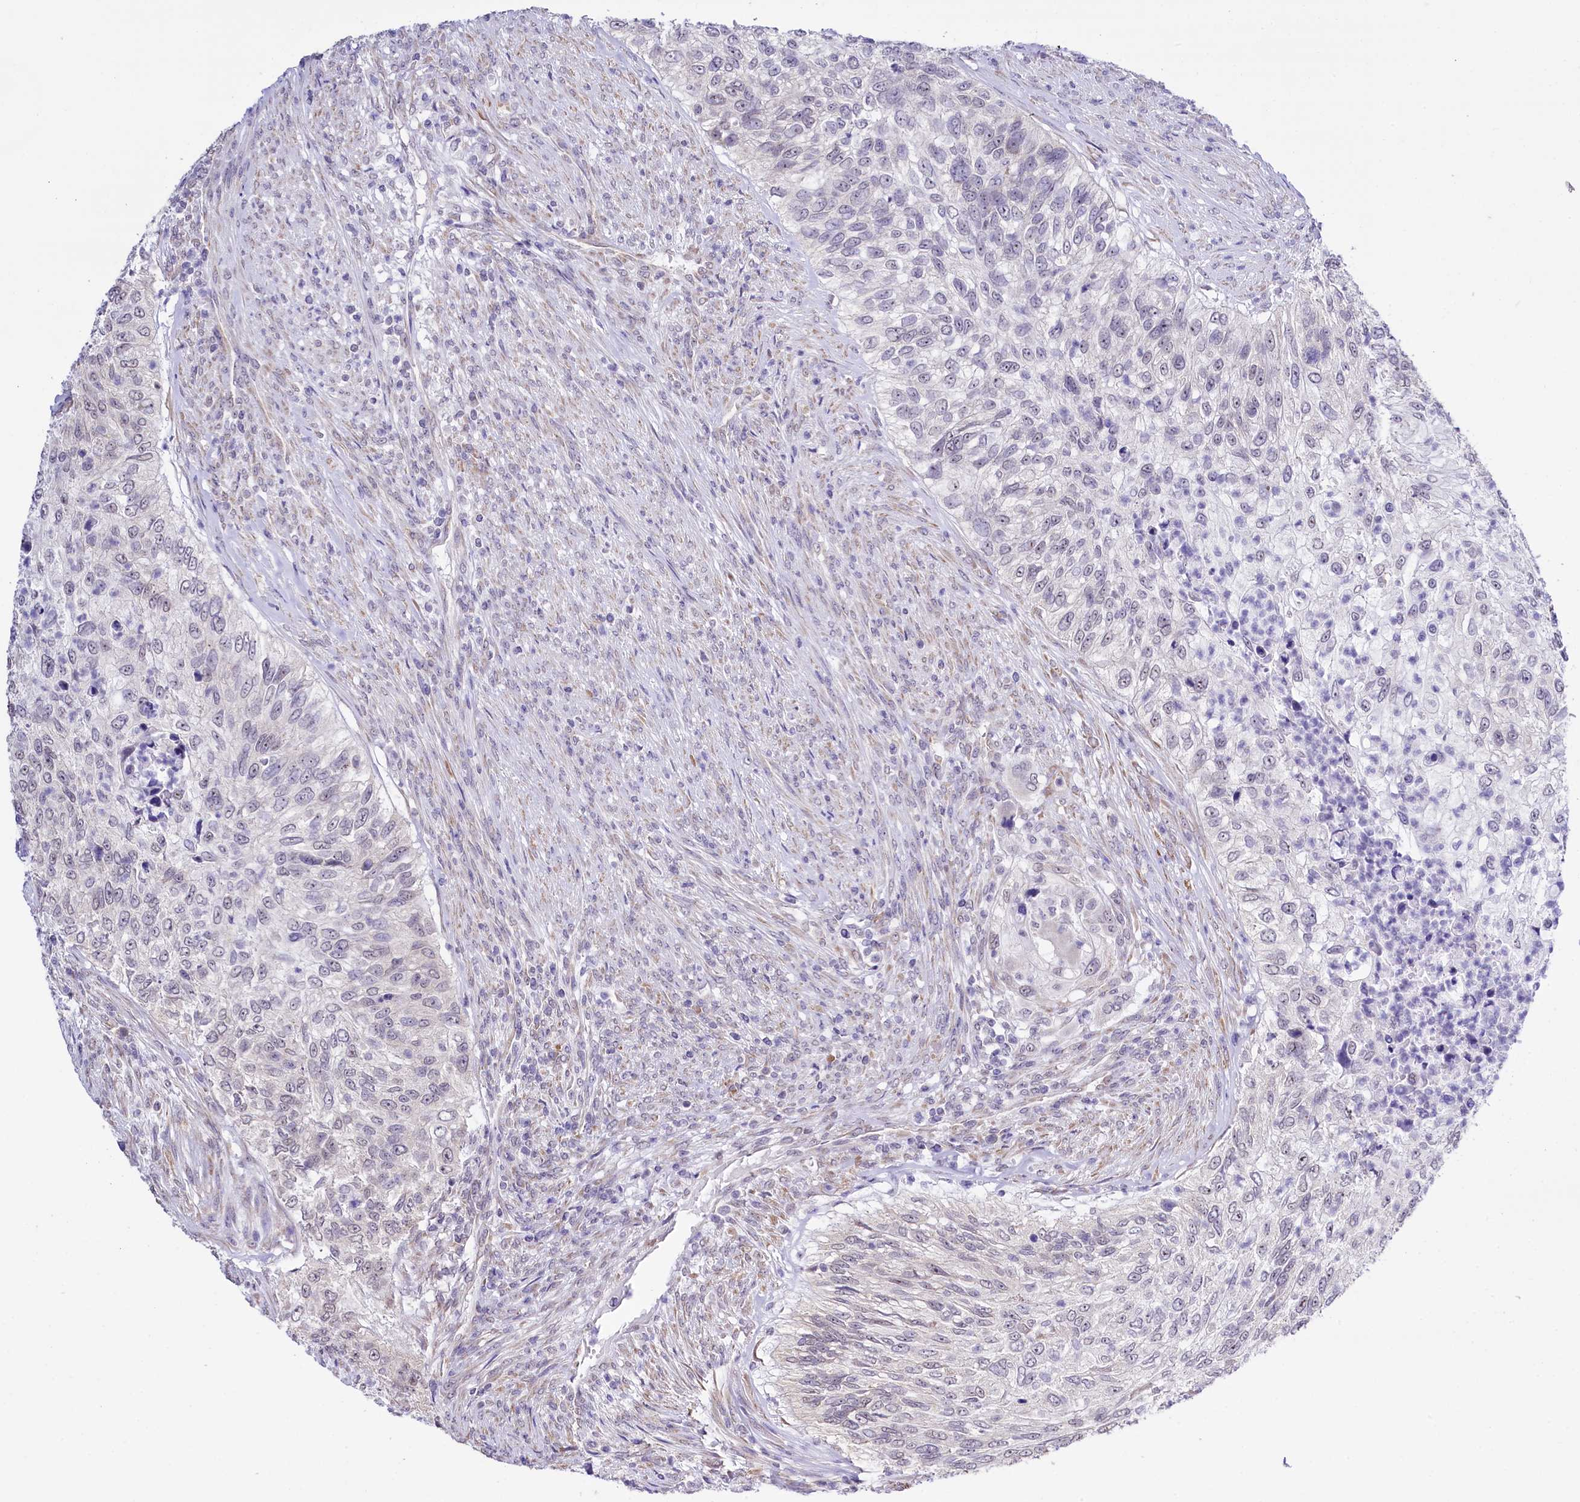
{"staining": {"intensity": "negative", "quantity": "none", "location": "none"}, "tissue": "urothelial cancer", "cell_type": "Tumor cells", "image_type": "cancer", "snomed": [{"axis": "morphology", "description": "Urothelial carcinoma, High grade"}, {"axis": "topography", "description": "Urinary bladder"}], "caption": "Photomicrograph shows no protein expression in tumor cells of high-grade urothelial carcinoma tissue.", "gene": "SPATS2", "patient": {"sex": "female", "age": 60}}